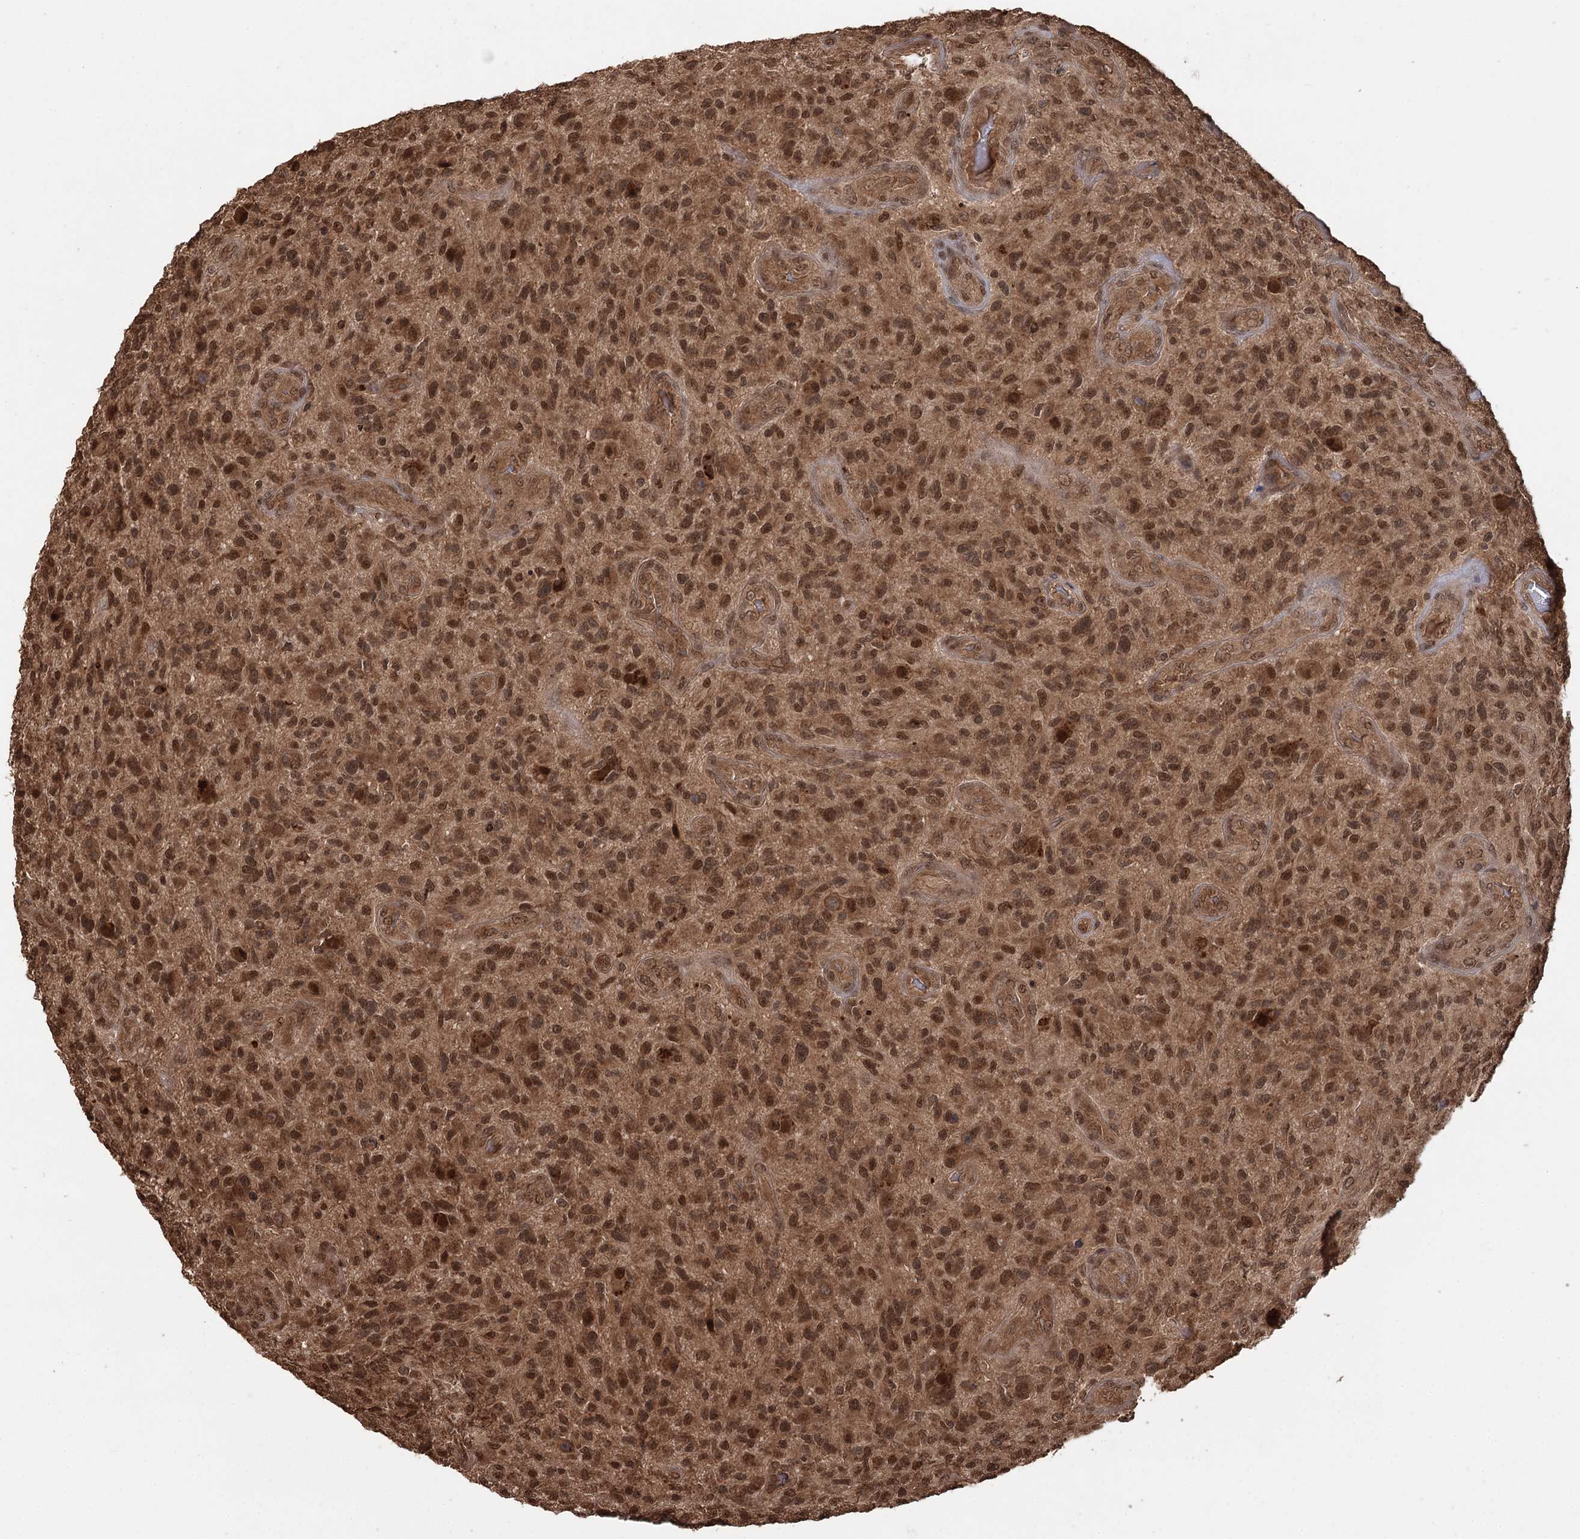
{"staining": {"intensity": "strong", "quantity": ">75%", "location": "cytoplasmic/membranous,nuclear"}, "tissue": "glioma", "cell_type": "Tumor cells", "image_type": "cancer", "snomed": [{"axis": "morphology", "description": "Glioma, malignant, High grade"}, {"axis": "topography", "description": "Brain"}], "caption": "Protein analysis of high-grade glioma (malignant) tissue exhibits strong cytoplasmic/membranous and nuclear expression in approximately >75% of tumor cells.", "gene": "N6AMT1", "patient": {"sex": "male", "age": 47}}